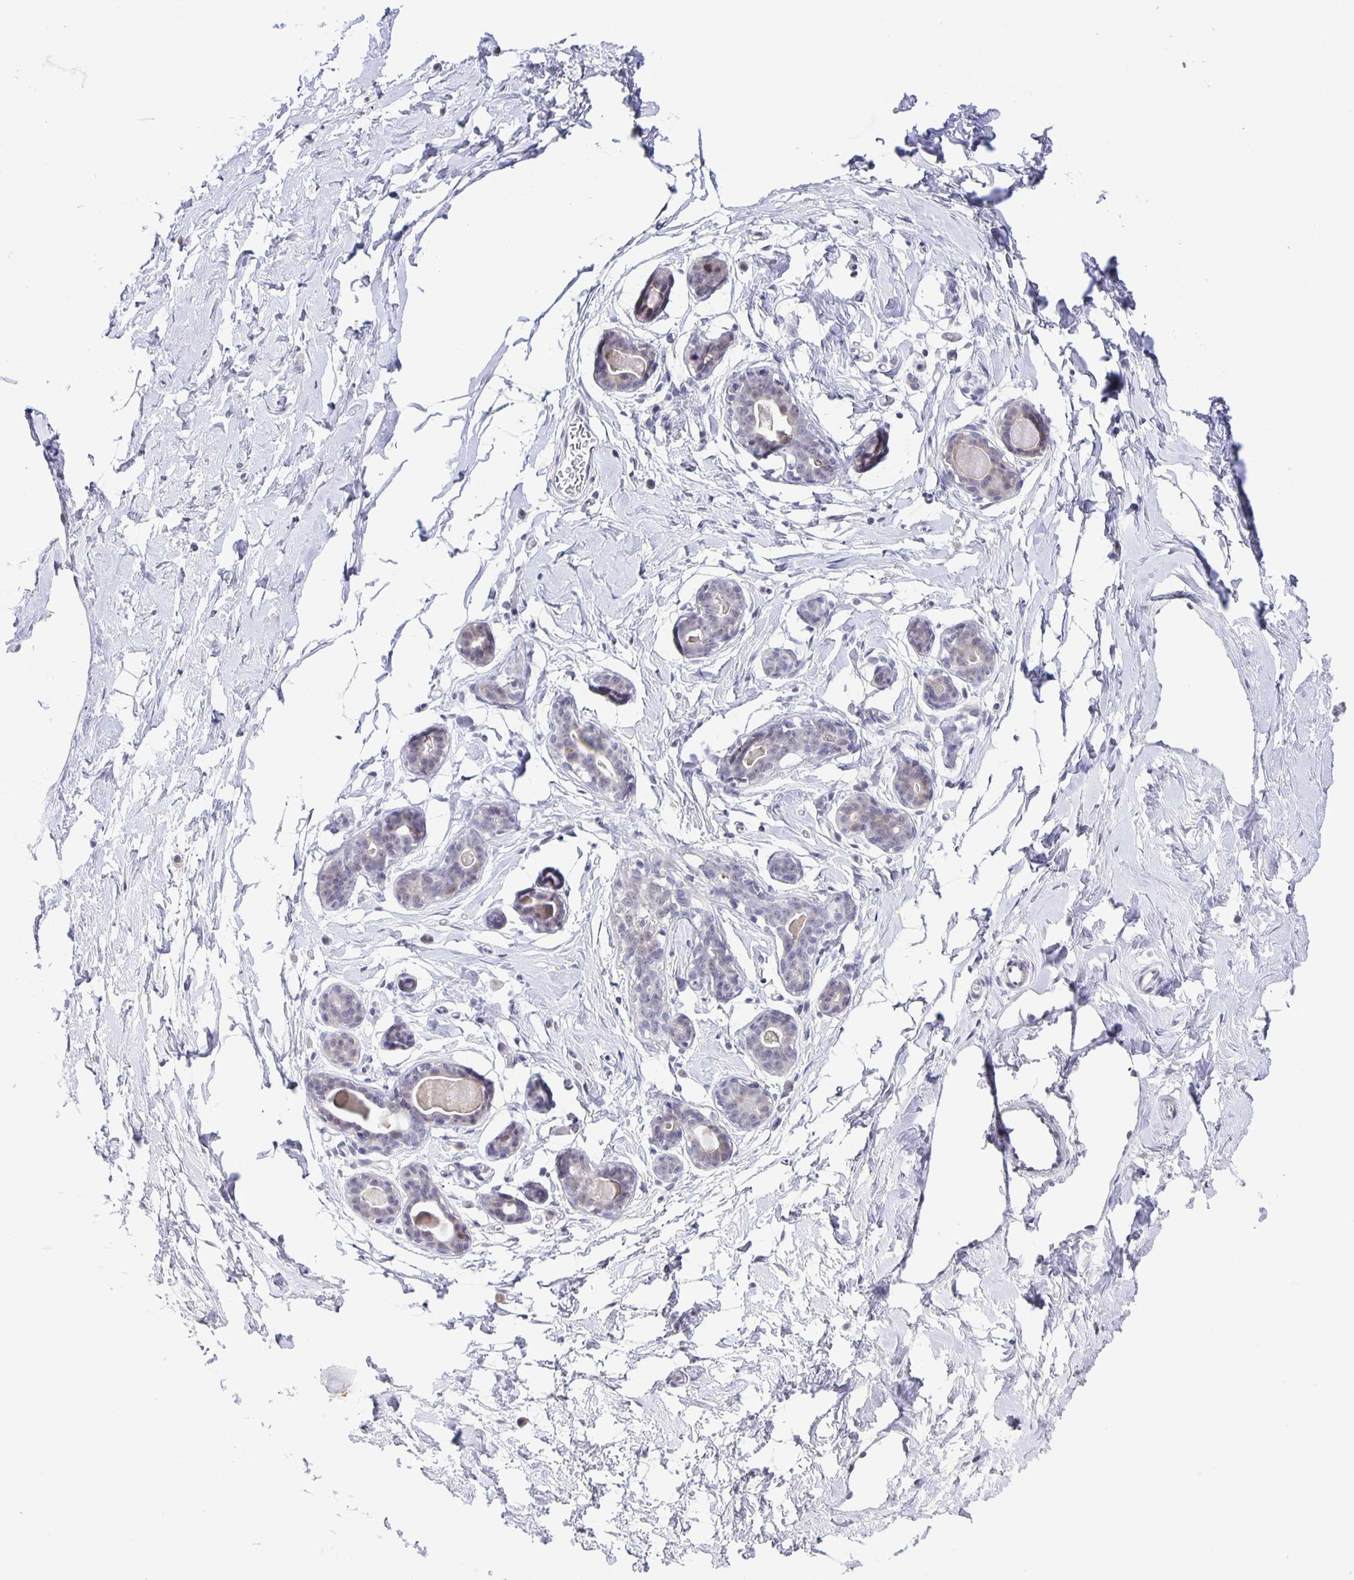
{"staining": {"intensity": "negative", "quantity": "none", "location": "none"}, "tissue": "breast", "cell_type": "Adipocytes", "image_type": "normal", "snomed": [{"axis": "morphology", "description": "Normal tissue, NOS"}, {"axis": "topography", "description": "Breast"}], "caption": "Adipocytes show no significant protein expression in normal breast.", "gene": "PHRF1", "patient": {"sex": "female", "age": 45}}